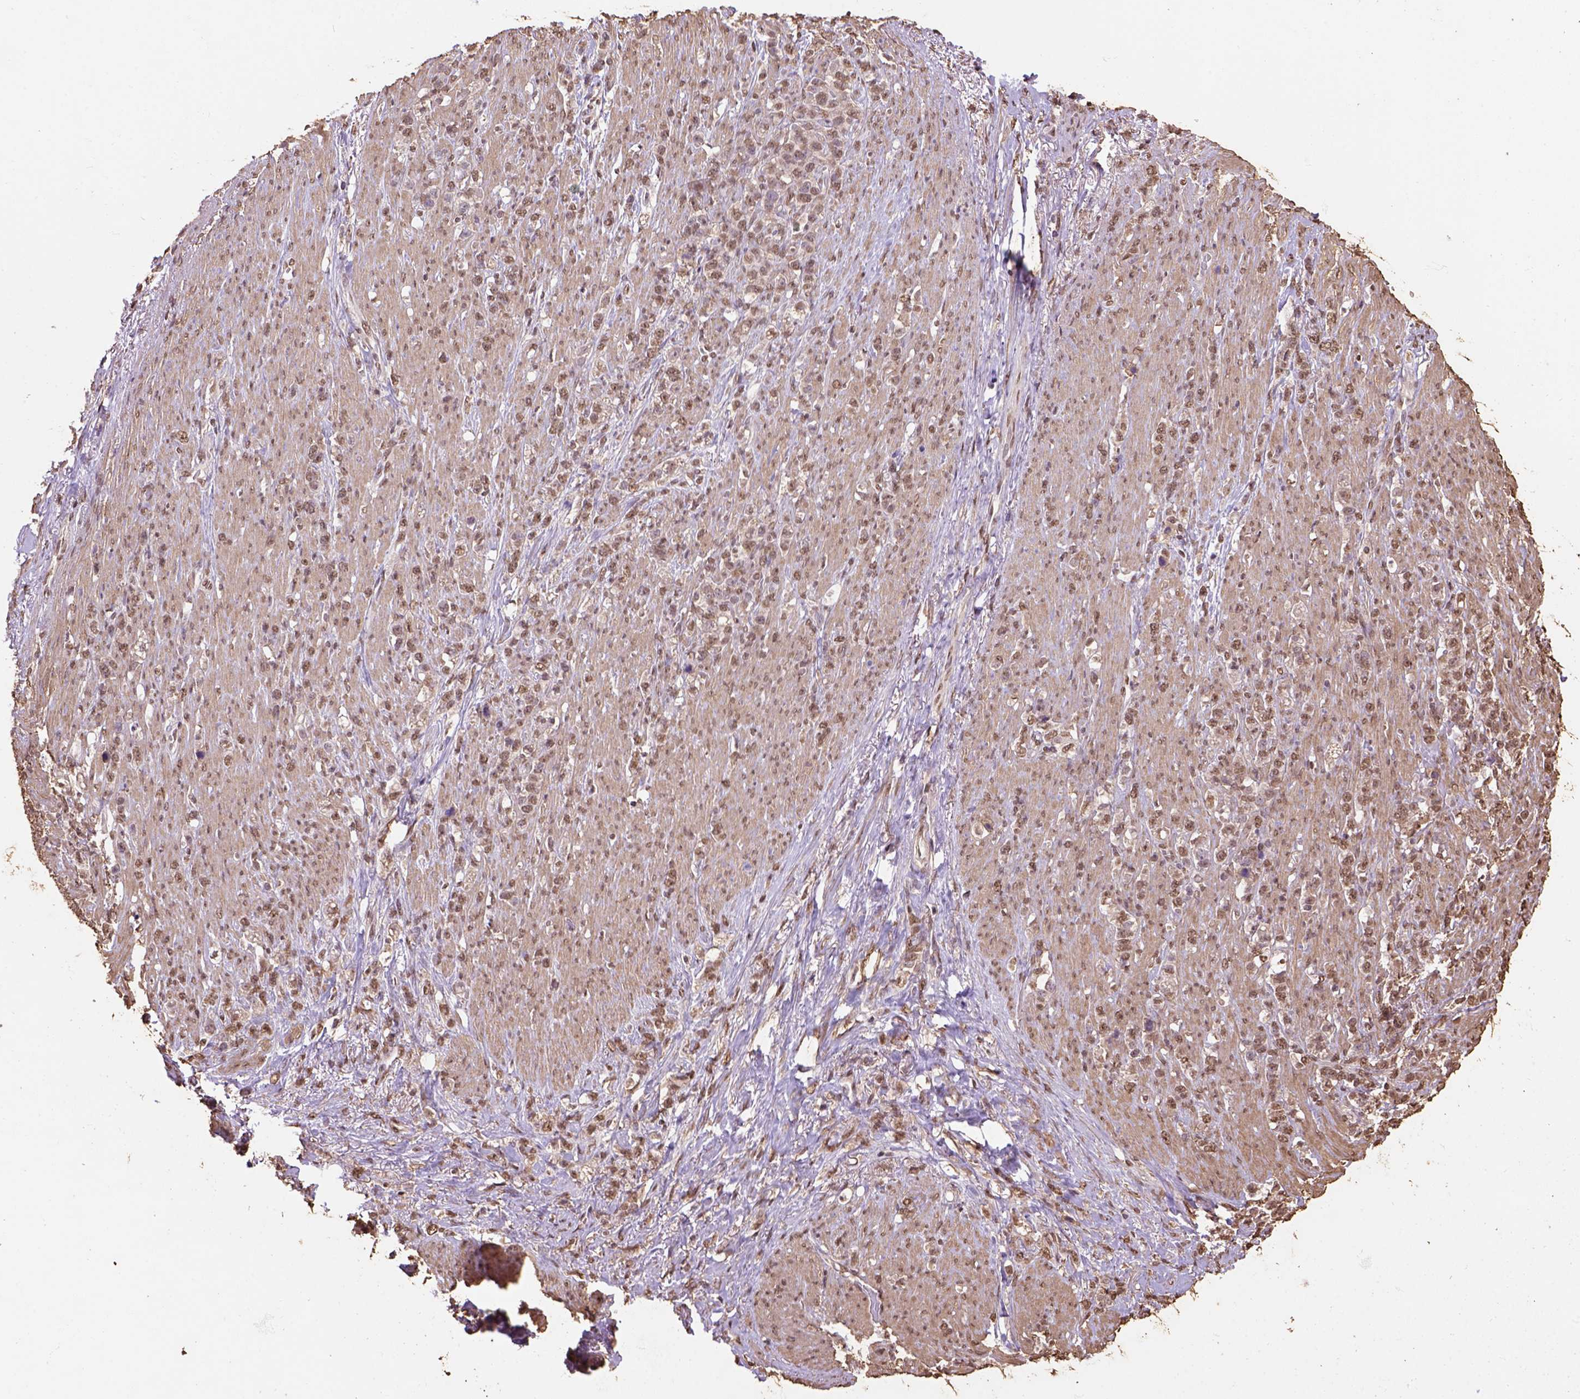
{"staining": {"intensity": "moderate", "quantity": ">75%", "location": "nuclear"}, "tissue": "stomach cancer", "cell_type": "Tumor cells", "image_type": "cancer", "snomed": [{"axis": "morphology", "description": "Adenocarcinoma, NOS"}, {"axis": "topography", "description": "Stomach, lower"}], "caption": "Adenocarcinoma (stomach) tissue shows moderate nuclear positivity in approximately >75% of tumor cells", "gene": "CSTF2T", "patient": {"sex": "male", "age": 88}}